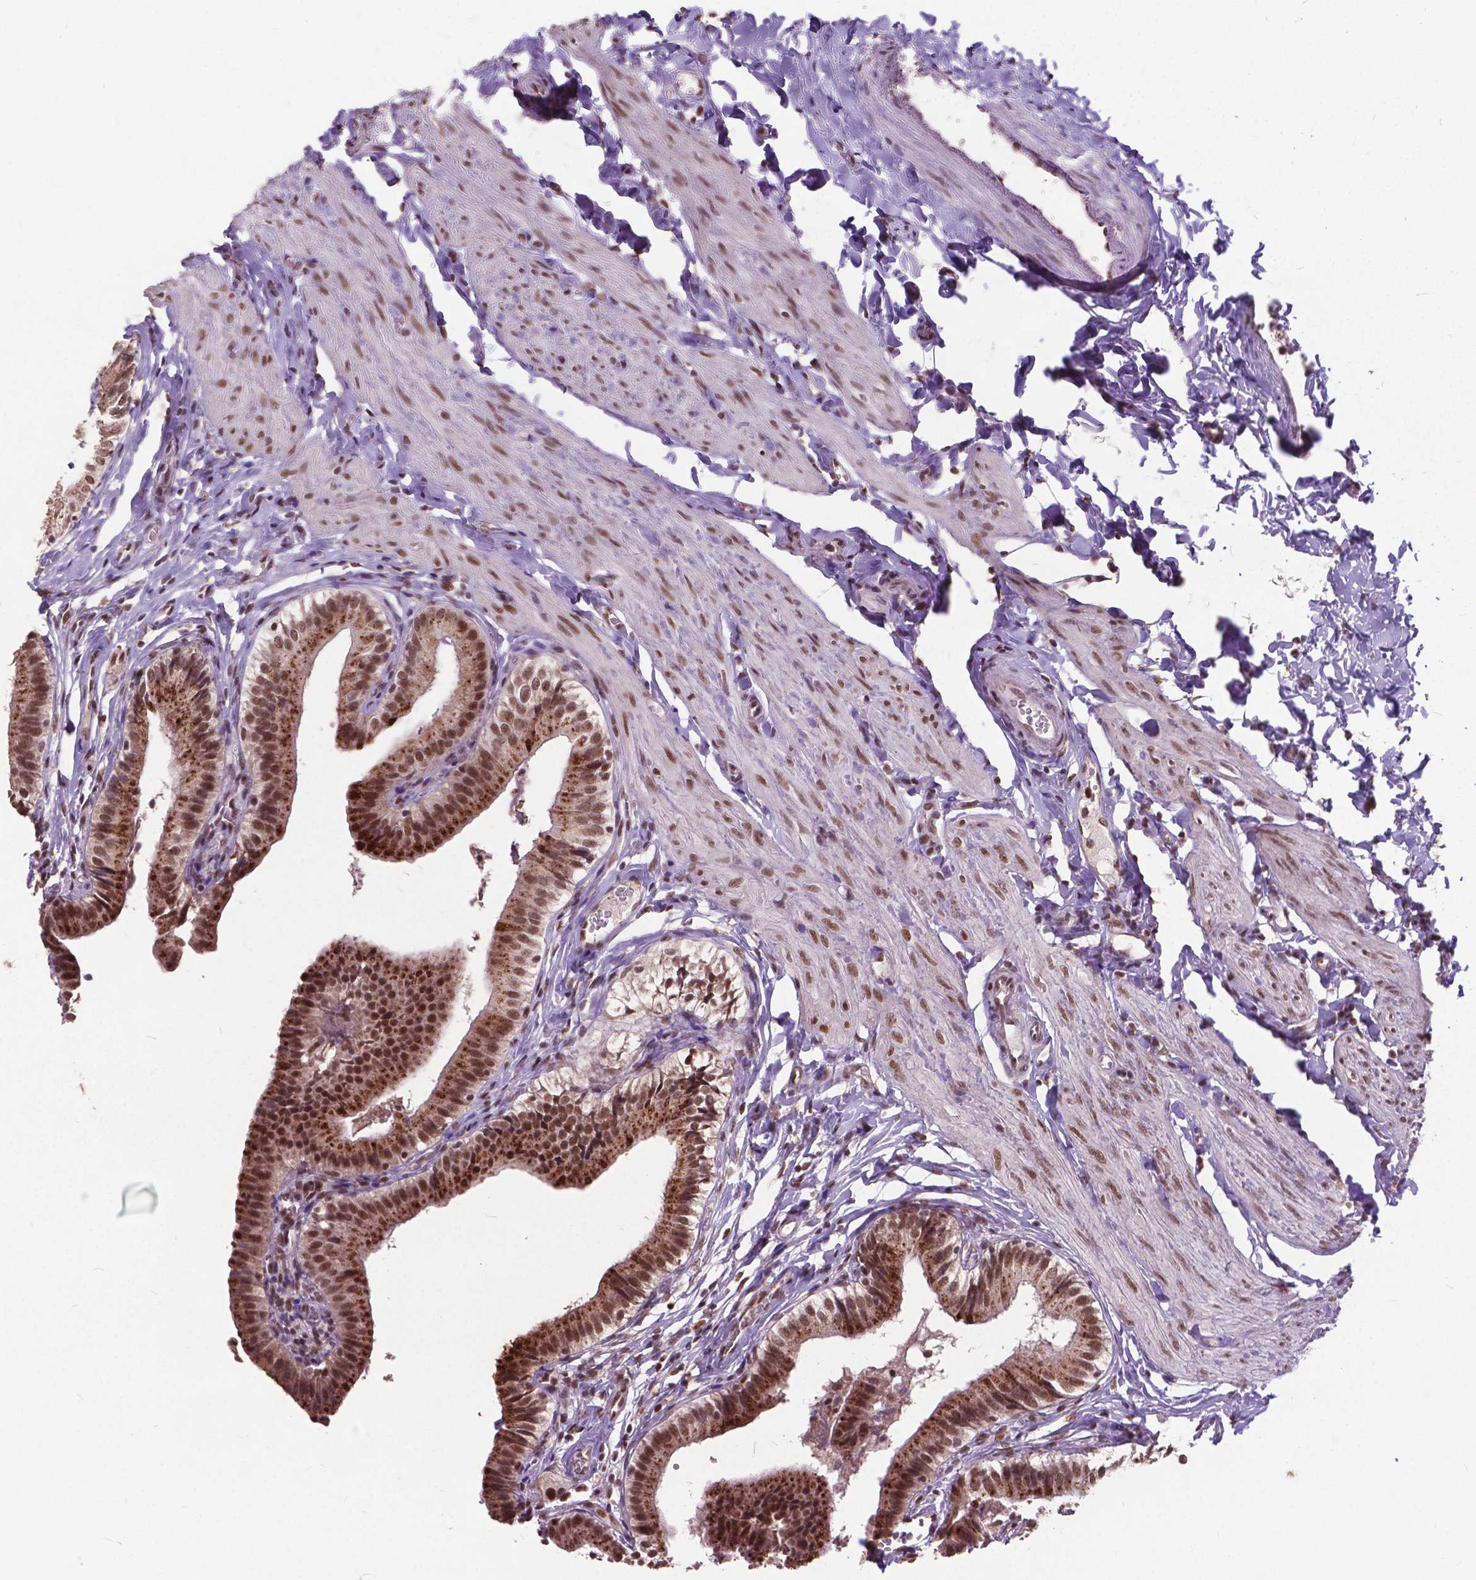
{"staining": {"intensity": "strong", "quantity": ">75%", "location": "cytoplasmic/membranous,nuclear"}, "tissue": "gallbladder", "cell_type": "Glandular cells", "image_type": "normal", "snomed": [{"axis": "morphology", "description": "Normal tissue, NOS"}, {"axis": "topography", "description": "Gallbladder"}], "caption": "Immunohistochemistry (IHC) histopathology image of unremarkable gallbladder stained for a protein (brown), which displays high levels of strong cytoplasmic/membranous,nuclear positivity in about >75% of glandular cells.", "gene": "MSH2", "patient": {"sex": "female", "age": 47}}